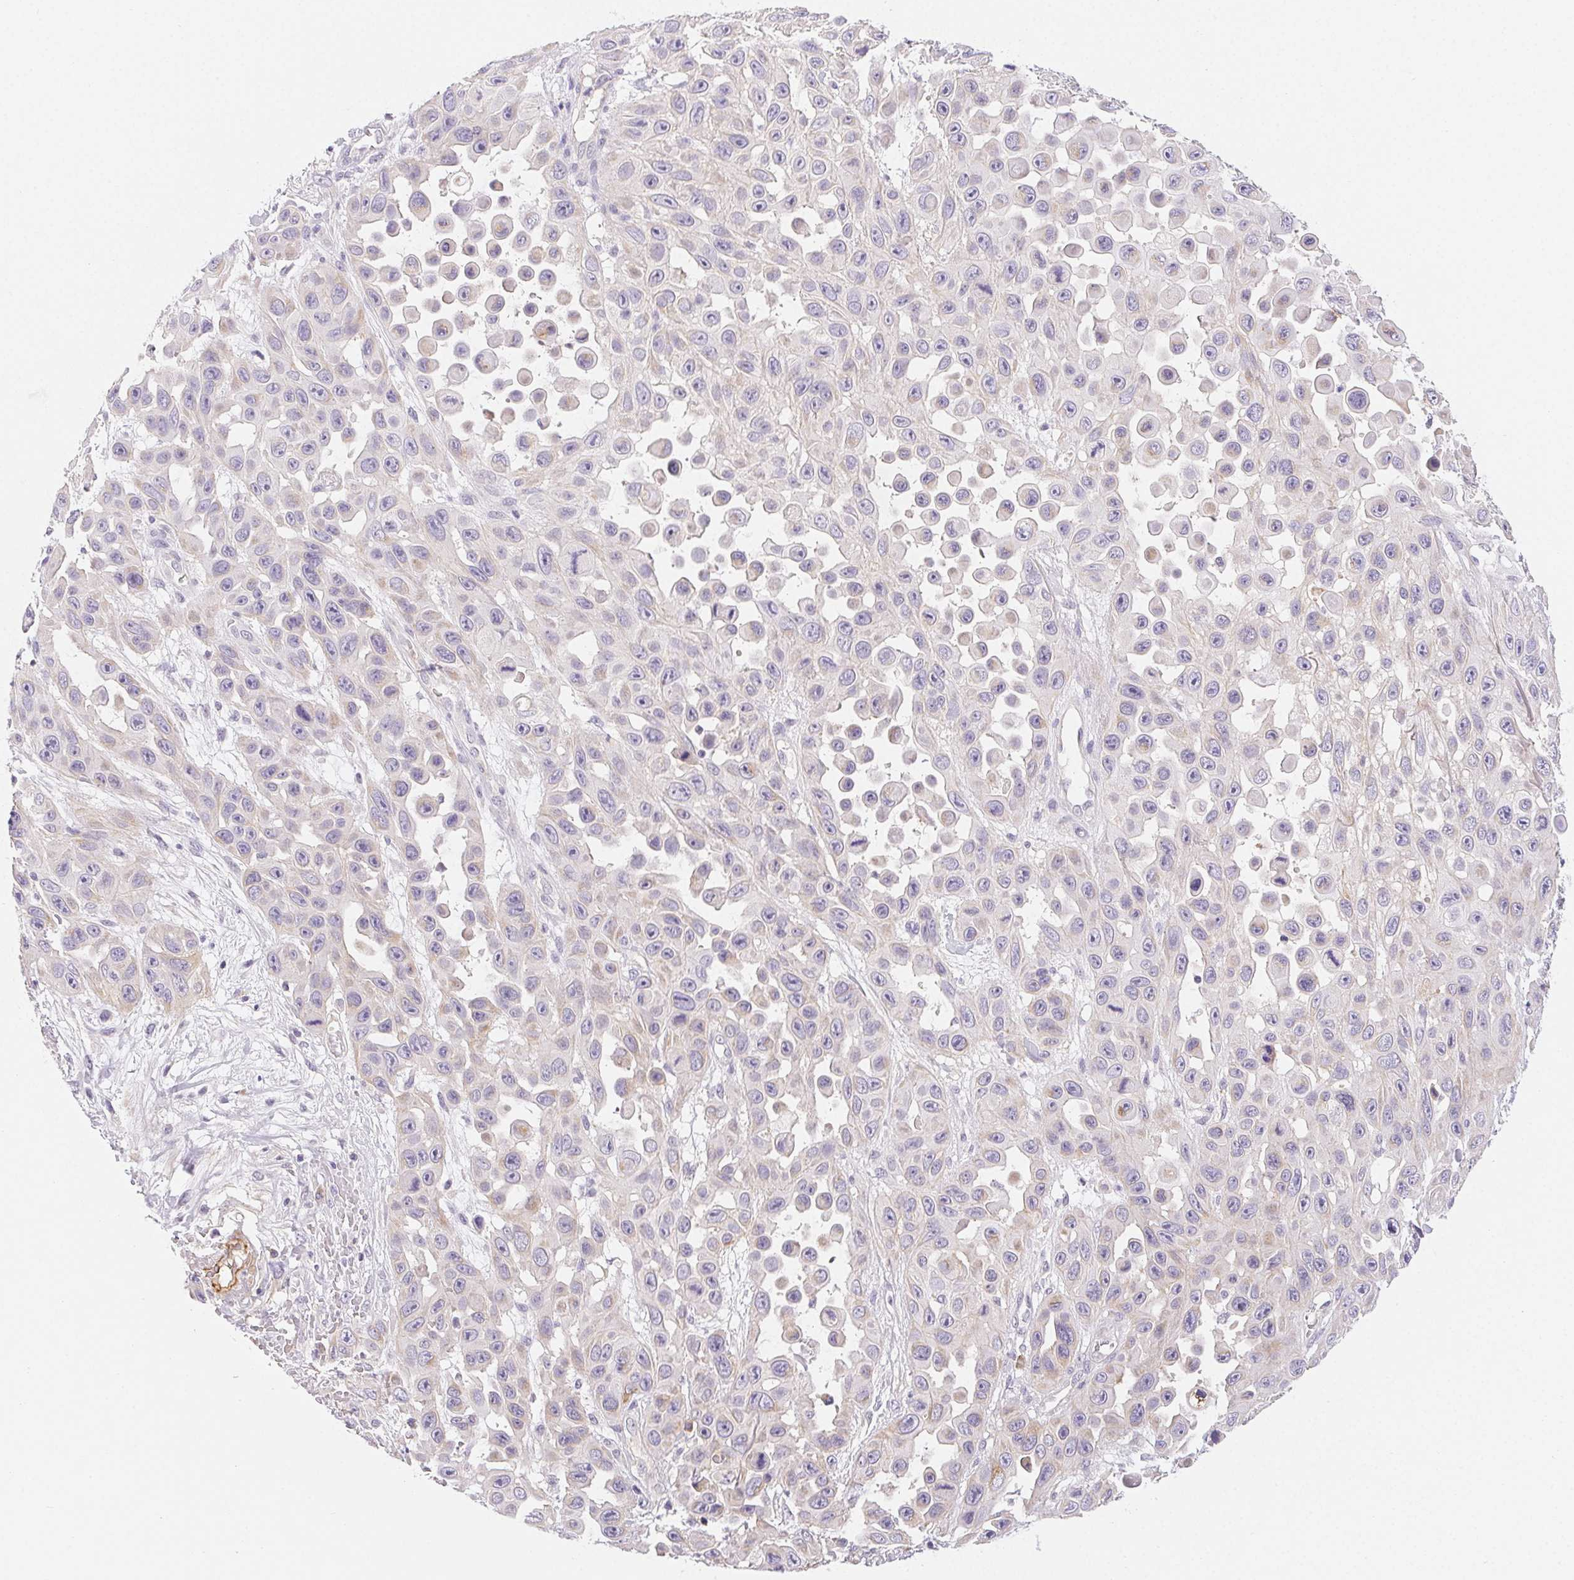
{"staining": {"intensity": "negative", "quantity": "none", "location": "none"}, "tissue": "skin cancer", "cell_type": "Tumor cells", "image_type": "cancer", "snomed": [{"axis": "morphology", "description": "Squamous cell carcinoma, NOS"}, {"axis": "topography", "description": "Skin"}], "caption": "An immunohistochemistry photomicrograph of skin cancer is shown. There is no staining in tumor cells of skin cancer.", "gene": "CSN1S1", "patient": {"sex": "male", "age": 81}}